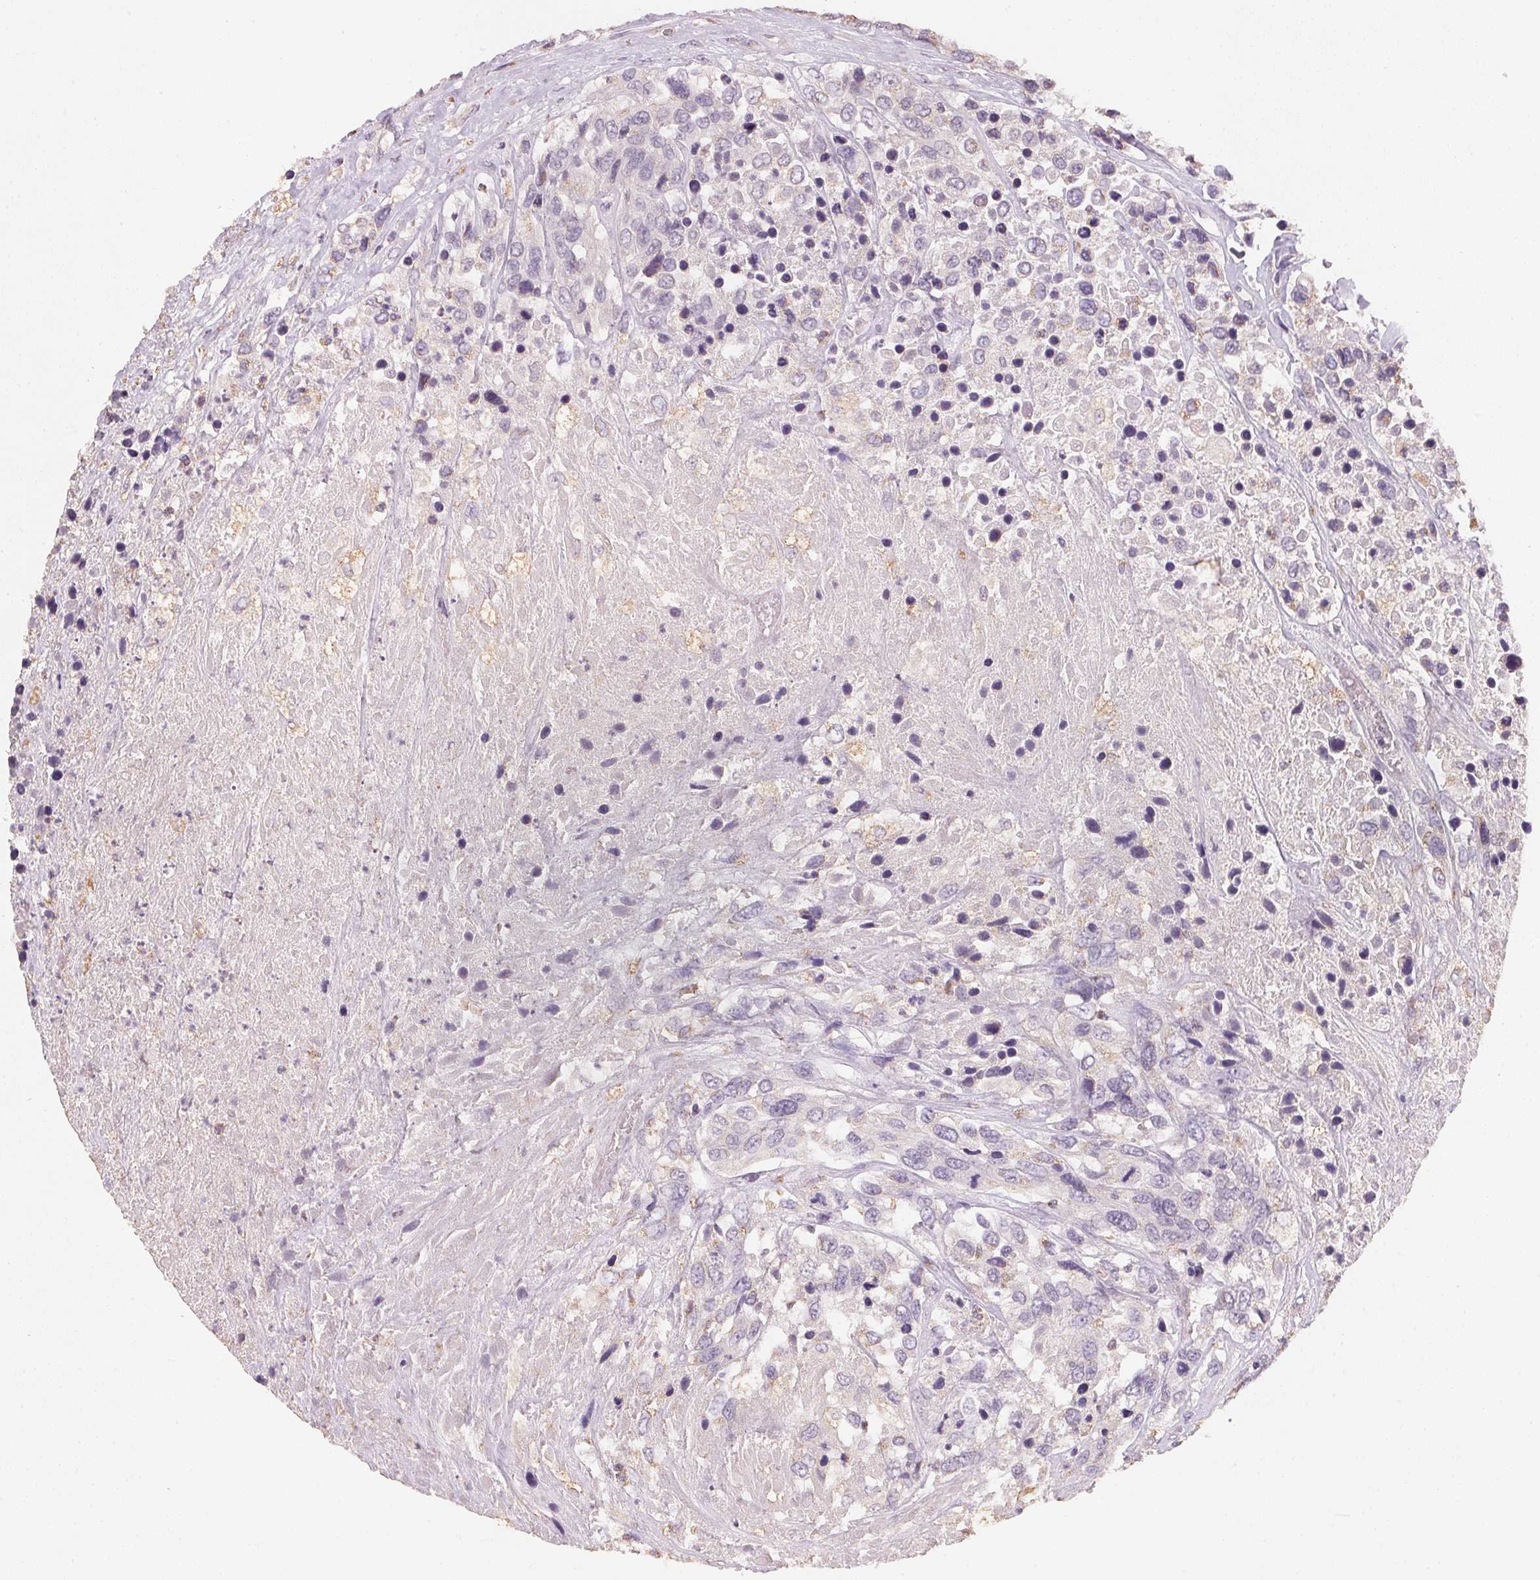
{"staining": {"intensity": "negative", "quantity": "none", "location": "none"}, "tissue": "urothelial cancer", "cell_type": "Tumor cells", "image_type": "cancer", "snomed": [{"axis": "morphology", "description": "Urothelial carcinoma, High grade"}, {"axis": "topography", "description": "Urinary bladder"}], "caption": "The IHC photomicrograph has no significant staining in tumor cells of urothelial cancer tissue.", "gene": "CXCL5", "patient": {"sex": "female", "age": 70}}